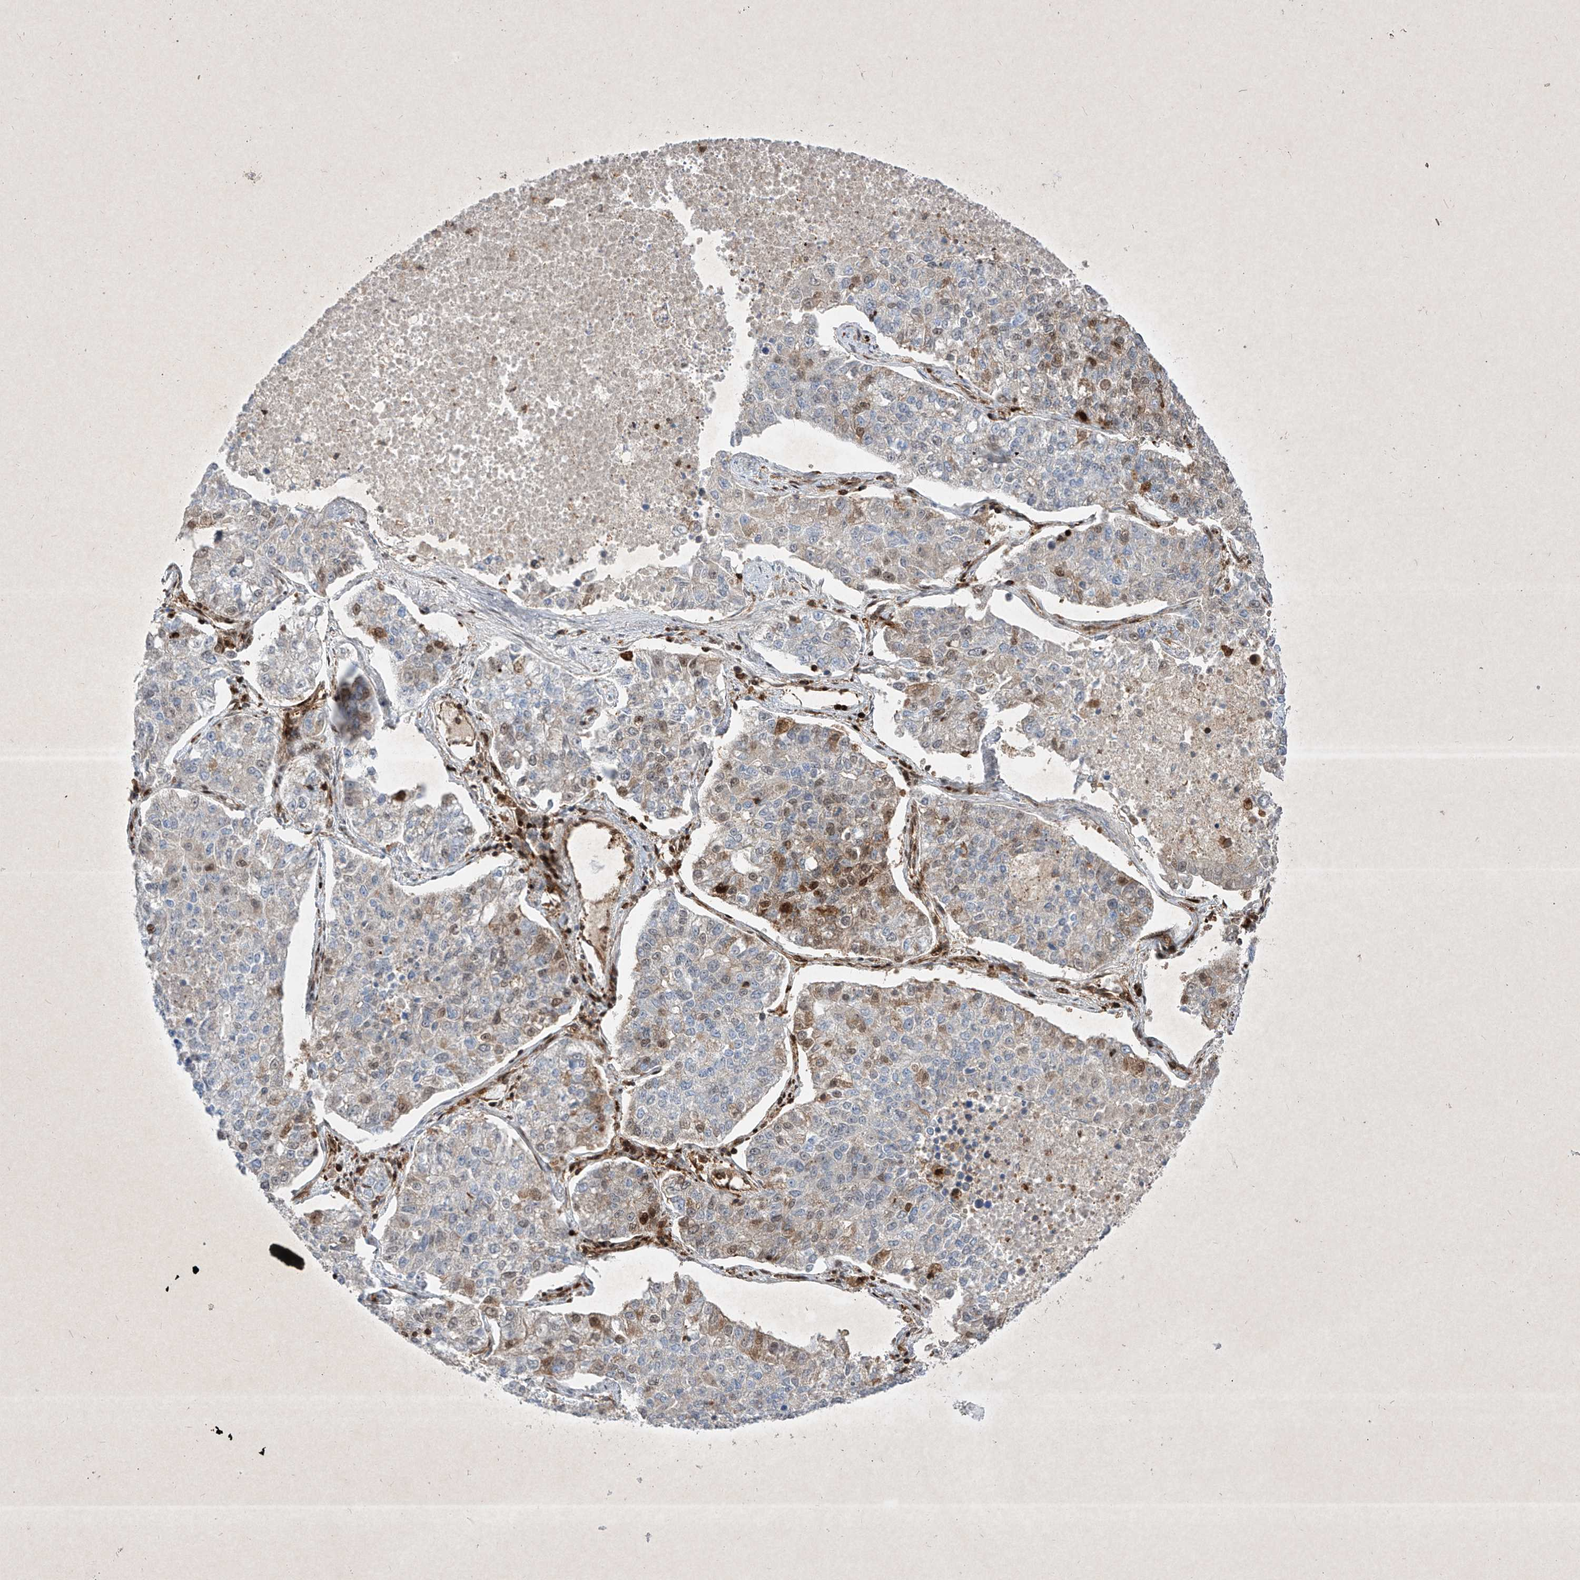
{"staining": {"intensity": "moderate", "quantity": "<25%", "location": "cytoplasmic/membranous,nuclear"}, "tissue": "lung cancer", "cell_type": "Tumor cells", "image_type": "cancer", "snomed": [{"axis": "morphology", "description": "Adenocarcinoma, NOS"}, {"axis": "topography", "description": "Lung"}], "caption": "An image of human lung cancer (adenocarcinoma) stained for a protein demonstrates moderate cytoplasmic/membranous and nuclear brown staining in tumor cells. (Stains: DAB (3,3'-diaminobenzidine) in brown, nuclei in blue, Microscopy: brightfield microscopy at high magnification).", "gene": "PSMB10", "patient": {"sex": "male", "age": 49}}